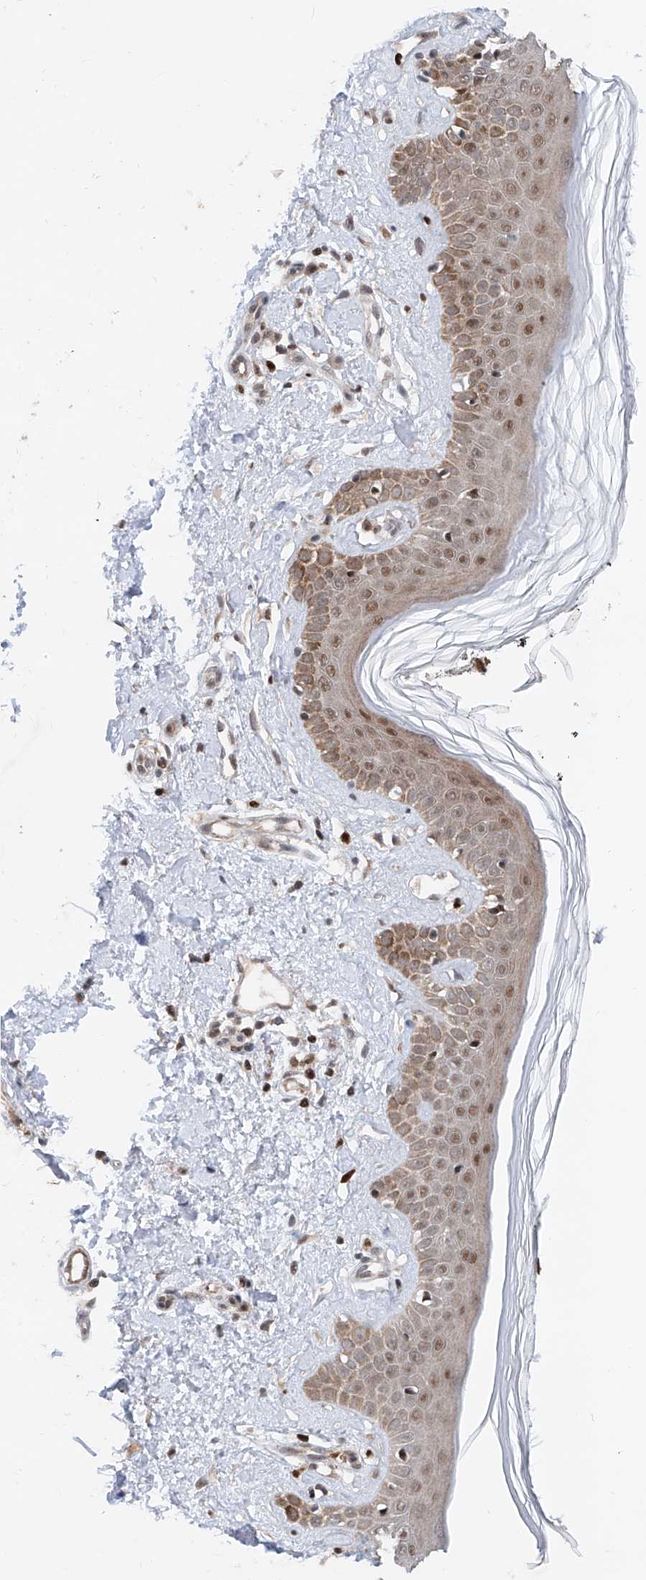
{"staining": {"intensity": "moderate", "quantity": ">75%", "location": "nuclear"}, "tissue": "skin", "cell_type": "Fibroblasts", "image_type": "normal", "snomed": [{"axis": "morphology", "description": "Normal tissue, NOS"}, {"axis": "topography", "description": "Skin"}], "caption": "Skin stained for a protein shows moderate nuclear positivity in fibroblasts. (IHC, brightfield microscopy, high magnification).", "gene": "SNRNP200", "patient": {"sex": "female", "age": 64}}